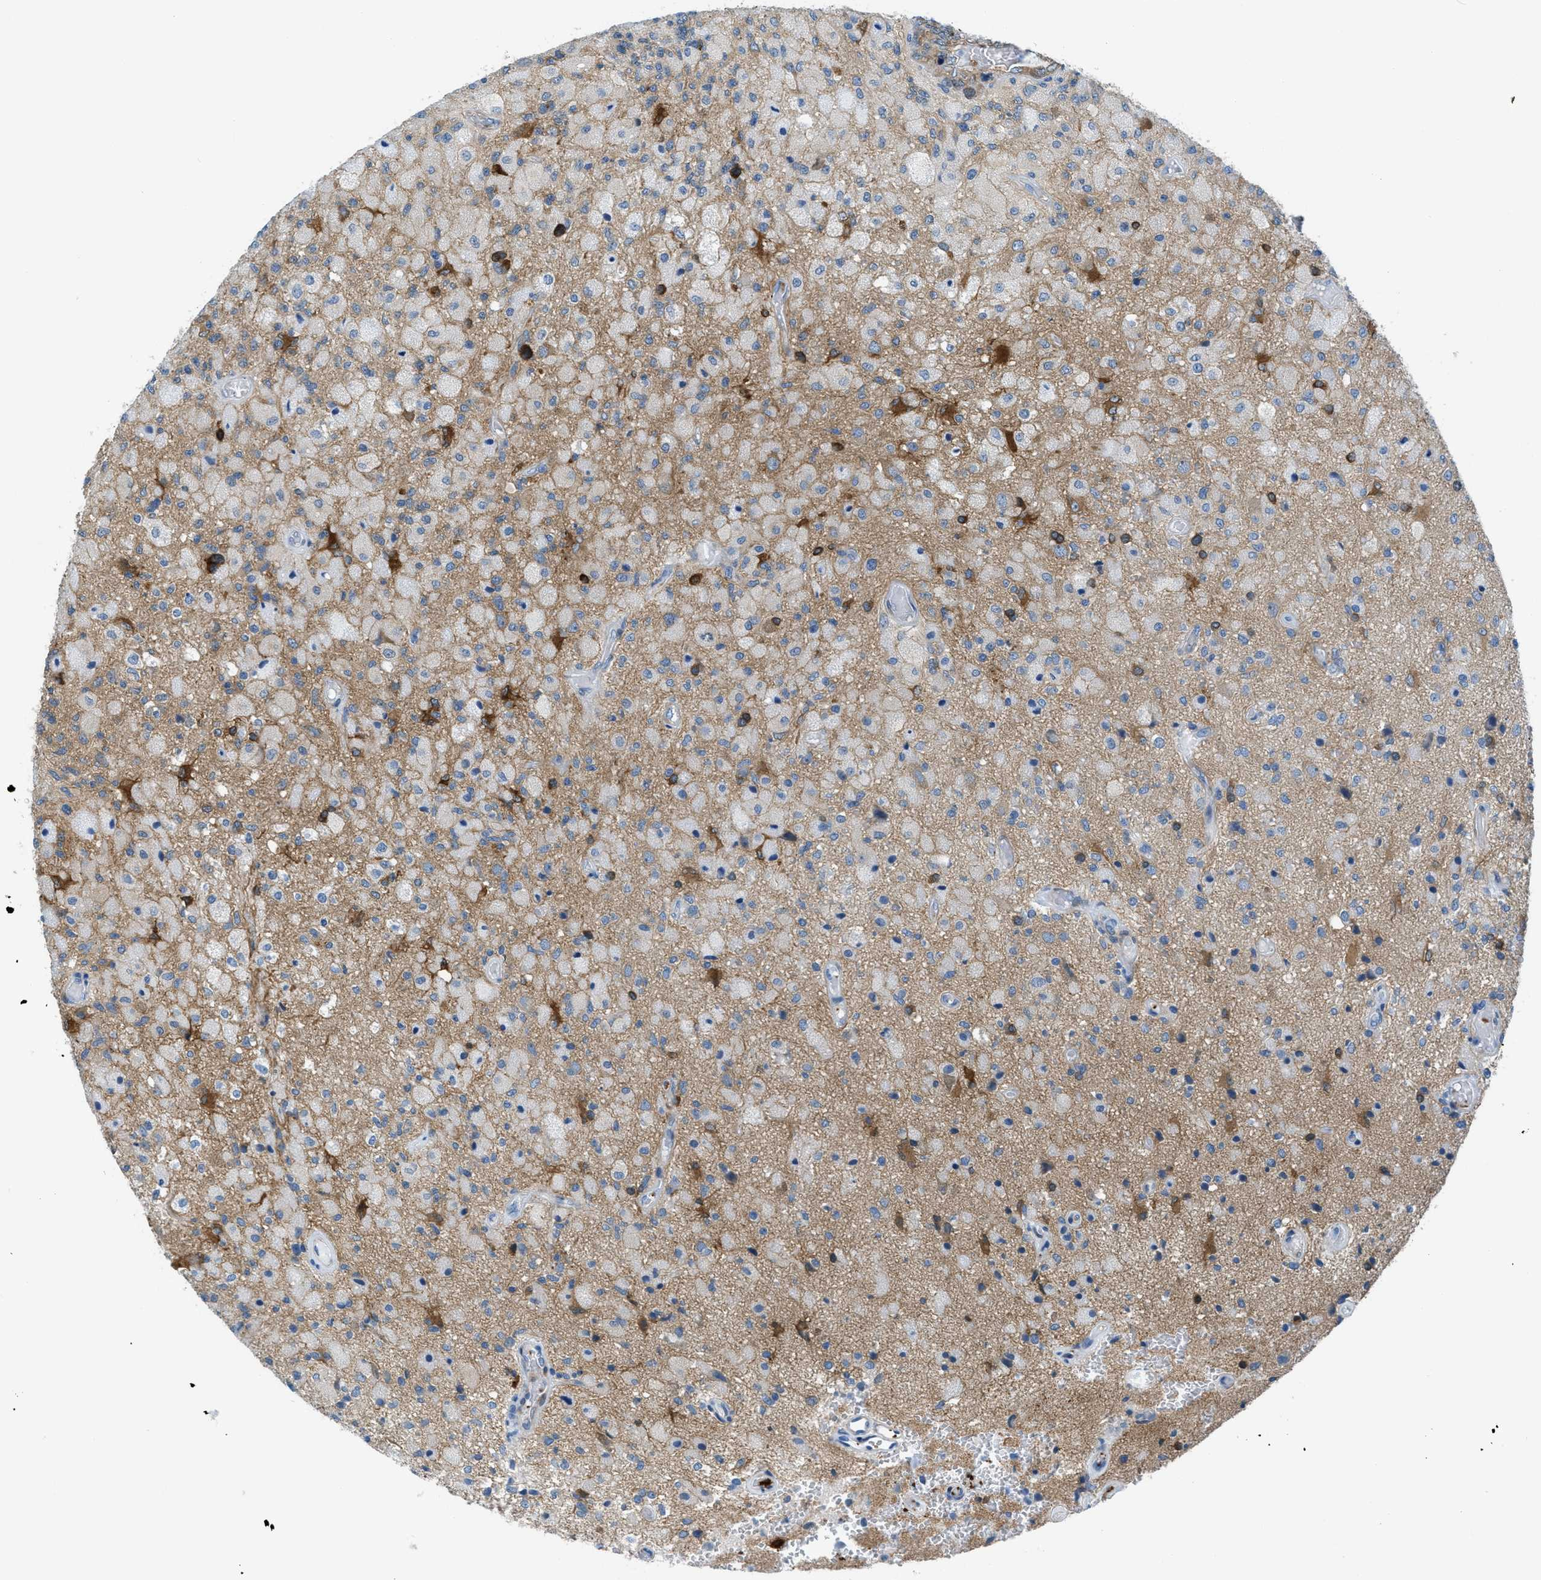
{"staining": {"intensity": "negative", "quantity": "none", "location": "none"}, "tissue": "glioma", "cell_type": "Tumor cells", "image_type": "cancer", "snomed": [{"axis": "morphology", "description": "Normal tissue, NOS"}, {"axis": "morphology", "description": "Glioma, malignant, High grade"}, {"axis": "topography", "description": "Cerebral cortex"}], "caption": "High magnification brightfield microscopy of high-grade glioma (malignant) stained with DAB (brown) and counterstained with hematoxylin (blue): tumor cells show no significant staining.", "gene": "MAPRE2", "patient": {"sex": "male", "age": 77}}